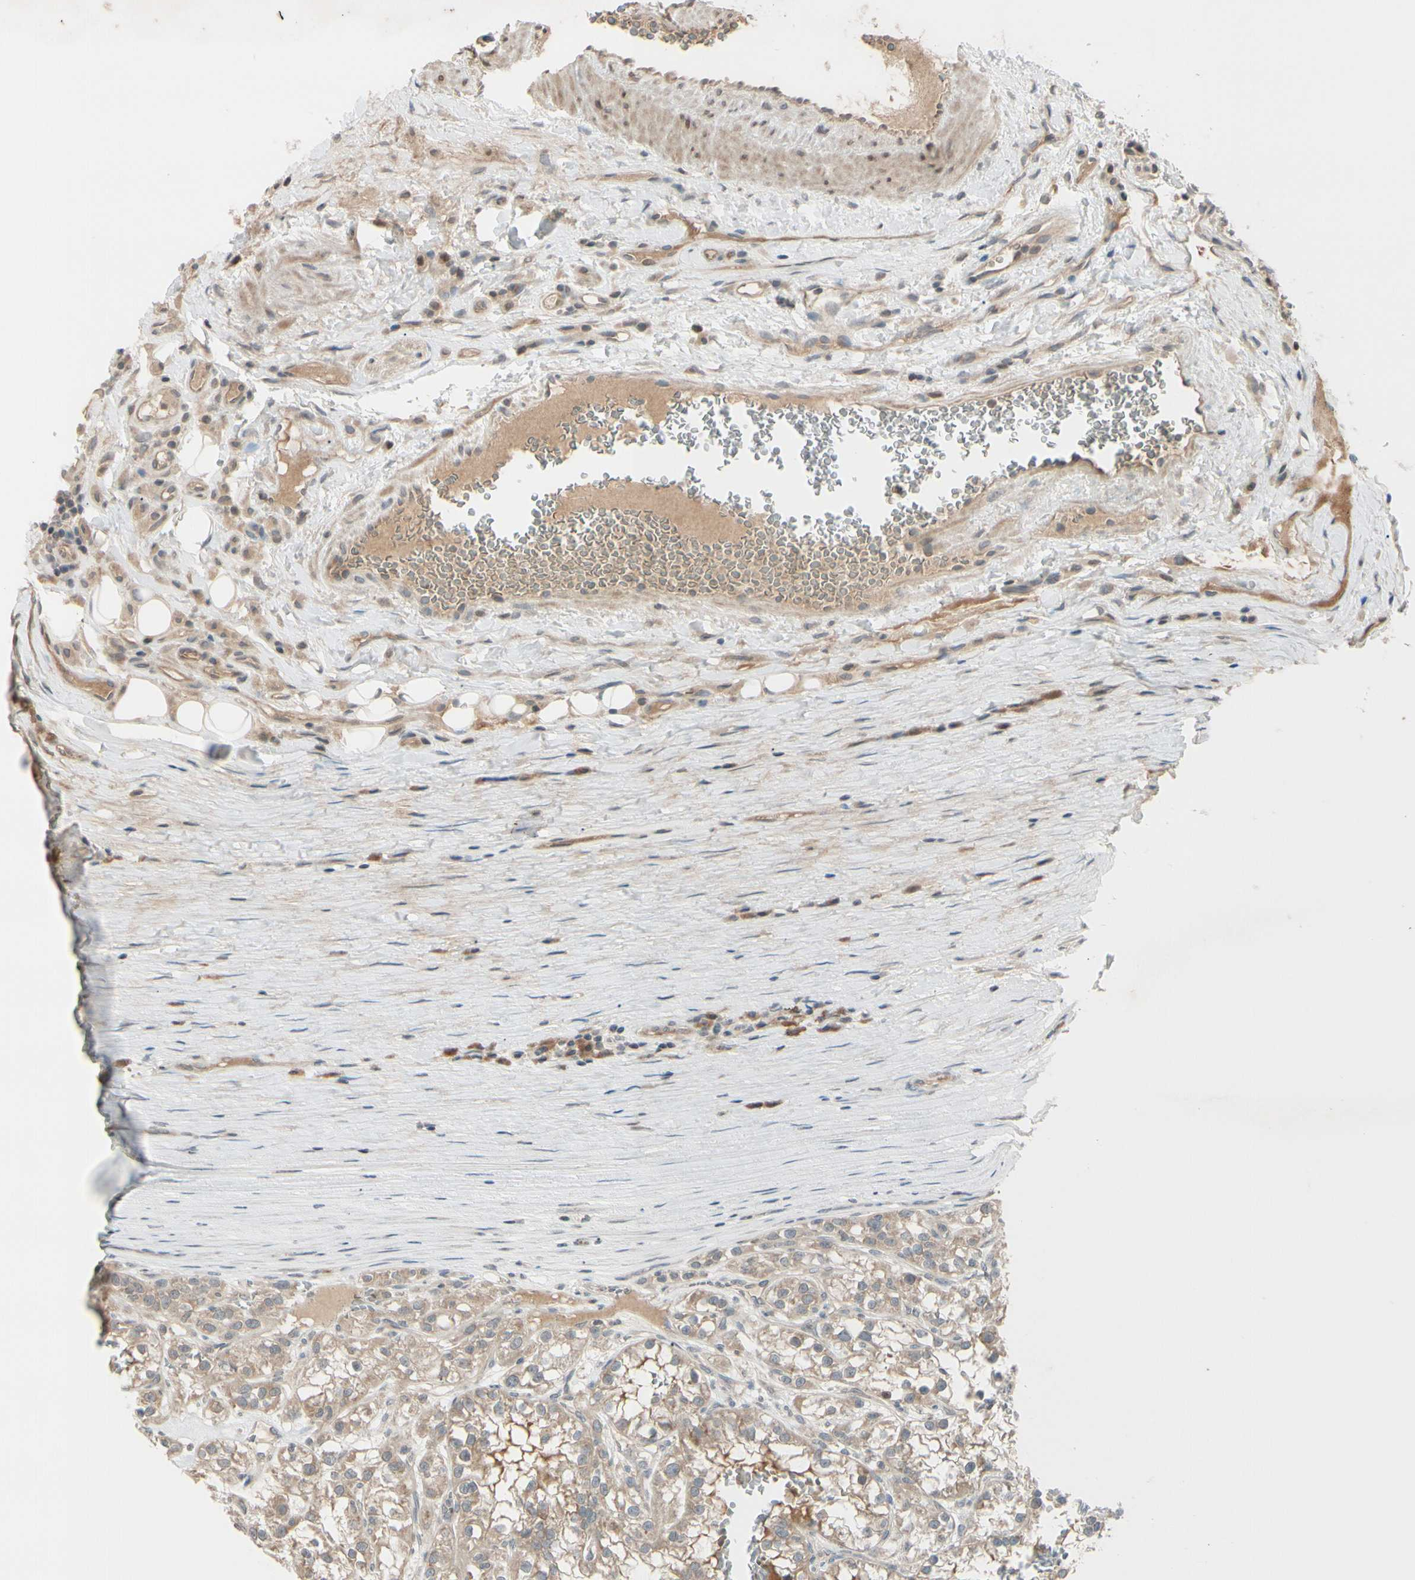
{"staining": {"intensity": "weak", "quantity": ">75%", "location": "cytoplasmic/membranous"}, "tissue": "renal cancer", "cell_type": "Tumor cells", "image_type": "cancer", "snomed": [{"axis": "morphology", "description": "Adenocarcinoma, NOS"}, {"axis": "topography", "description": "Kidney"}], "caption": "This photomicrograph reveals adenocarcinoma (renal) stained with immunohistochemistry (IHC) to label a protein in brown. The cytoplasmic/membranous of tumor cells show weak positivity for the protein. Nuclei are counter-stained blue.", "gene": "FGF10", "patient": {"sex": "female", "age": 52}}